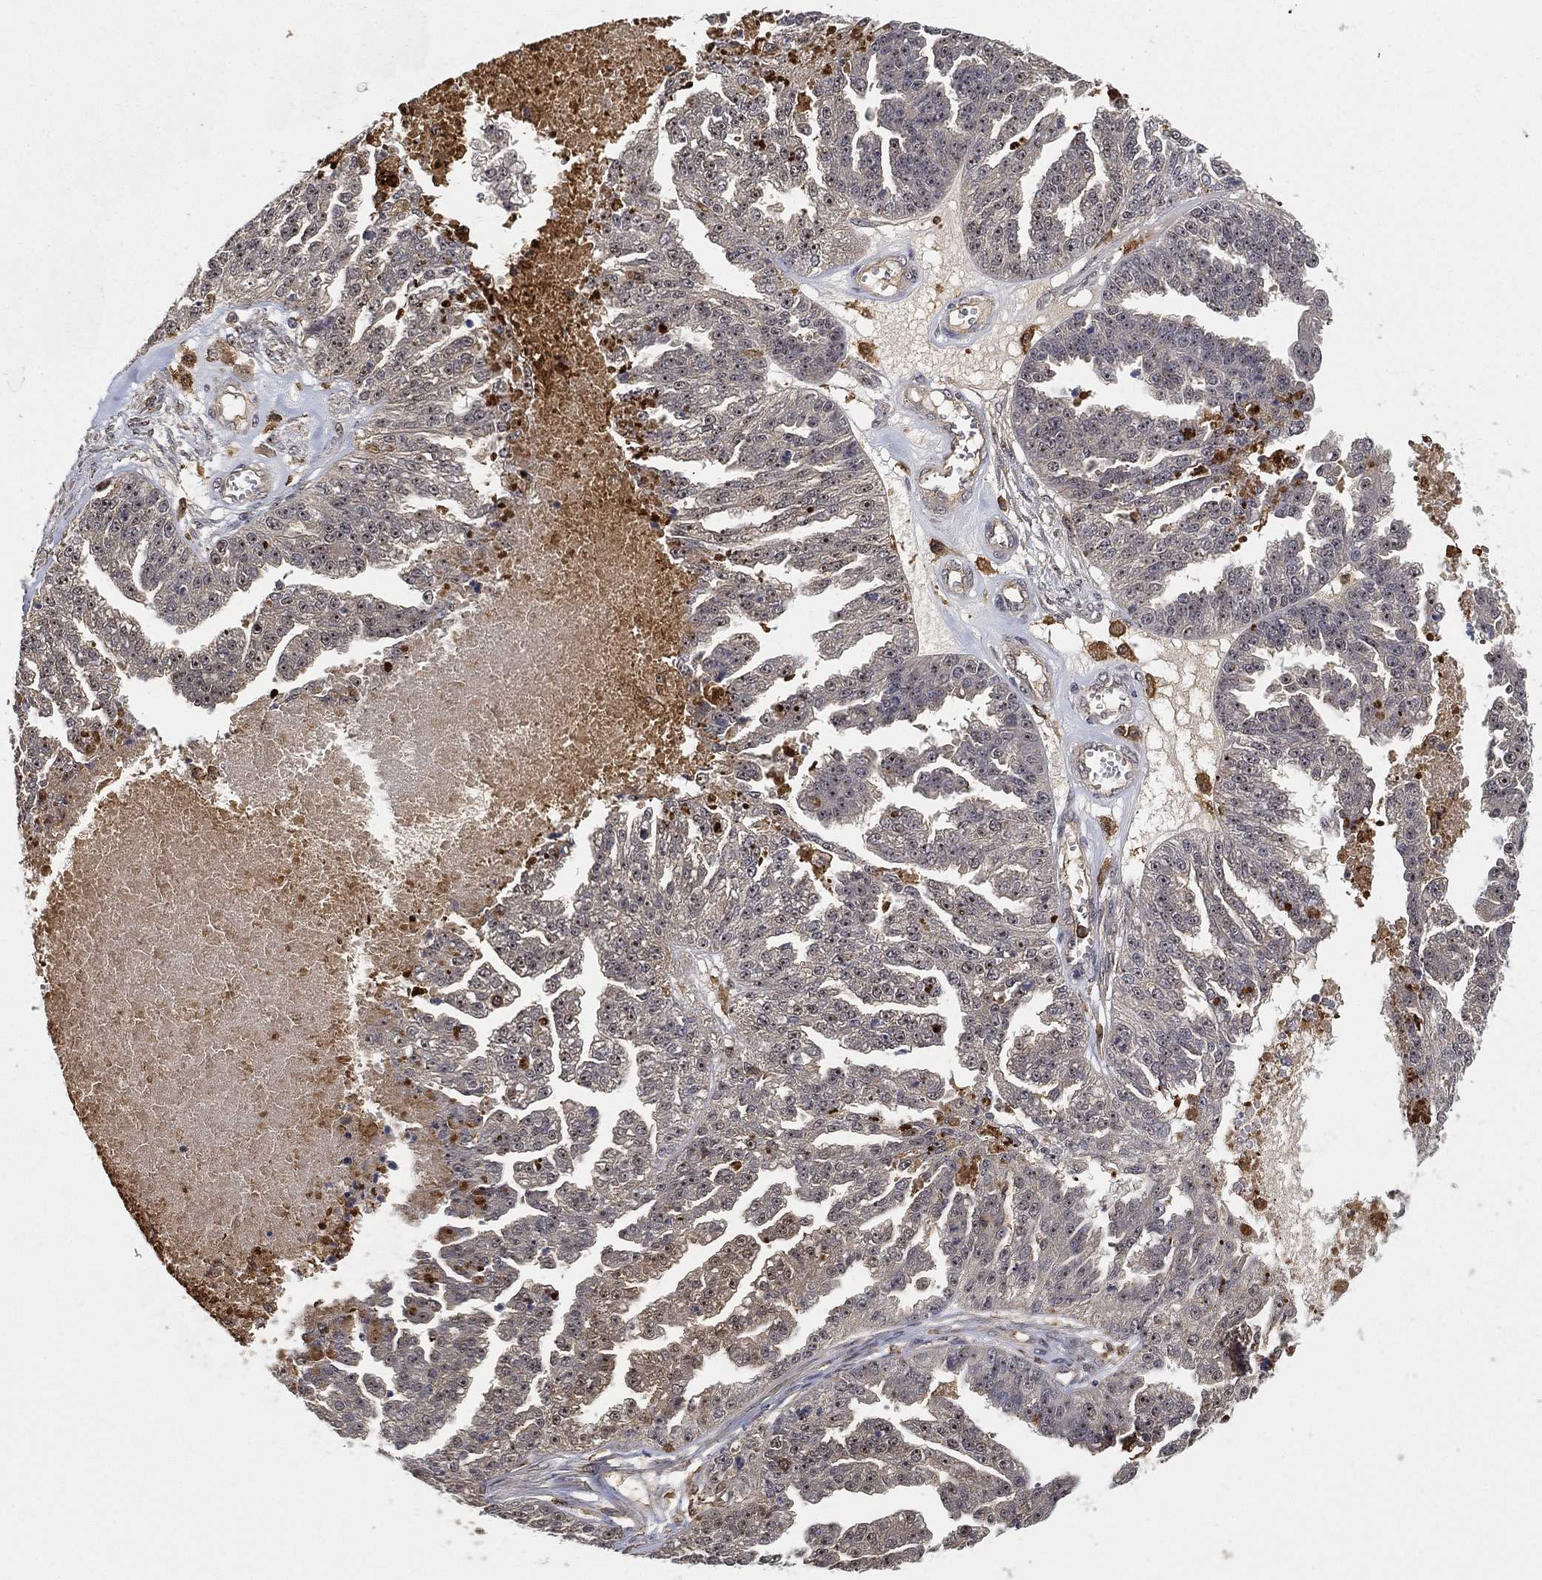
{"staining": {"intensity": "negative", "quantity": "none", "location": "none"}, "tissue": "ovarian cancer", "cell_type": "Tumor cells", "image_type": "cancer", "snomed": [{"axis": "morphology", "description": "Cystadenocarcinoma, serous, NOS"}, {"axis": "topography", "description": "Ovary"}], "caption": "Image shows no significant protein positivity in tumor cells of ovarian cancer (serous cystadenocarcinoma).", "gene": "CRYL1", "patient": {"sex": "female", "age": 58}}